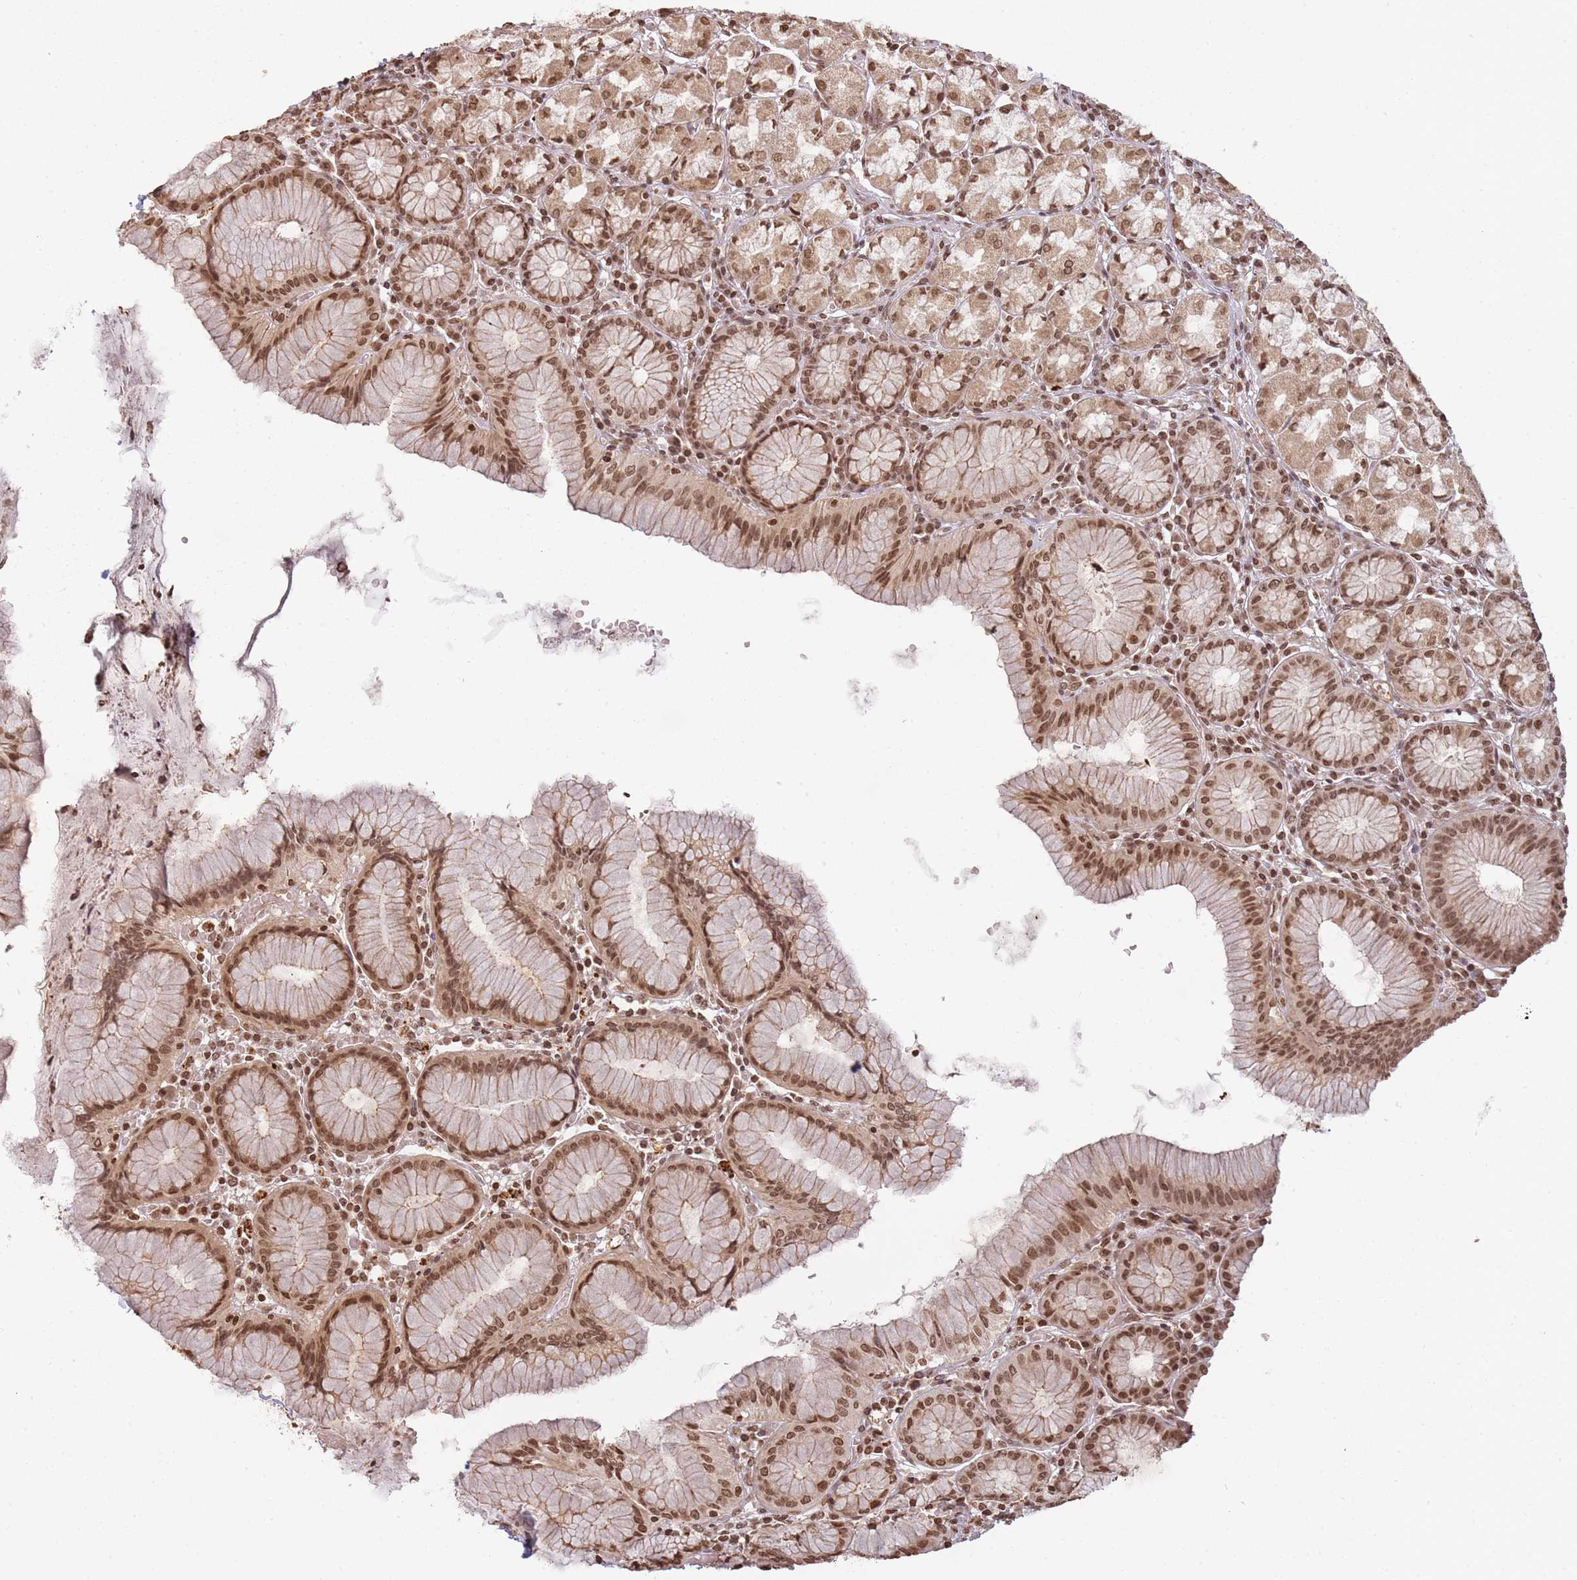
{"staining": {"intensity": "strong", "quantity": ">75%", "location": "cytoplasmic/membranous,nuclear"}, "tissue": "stomach", "cell_type": "Glandular cells", "image_type": "normal", "snomed": [{"axis": "morphology", "description": "Normal tissue, NOS"}, {"axis": "topography", "description": "Stomach"}], "caption": "Immunohistochemistry (DAB (3,3'-diaminobenzidine)) staining of normal stomach demonstrates strong cytoplasmic/membranous,nuclear protein positivity in about >75% of glandular cells.", "gene": "WWTR1", "patient": {"sex": "male", "age": 55}}